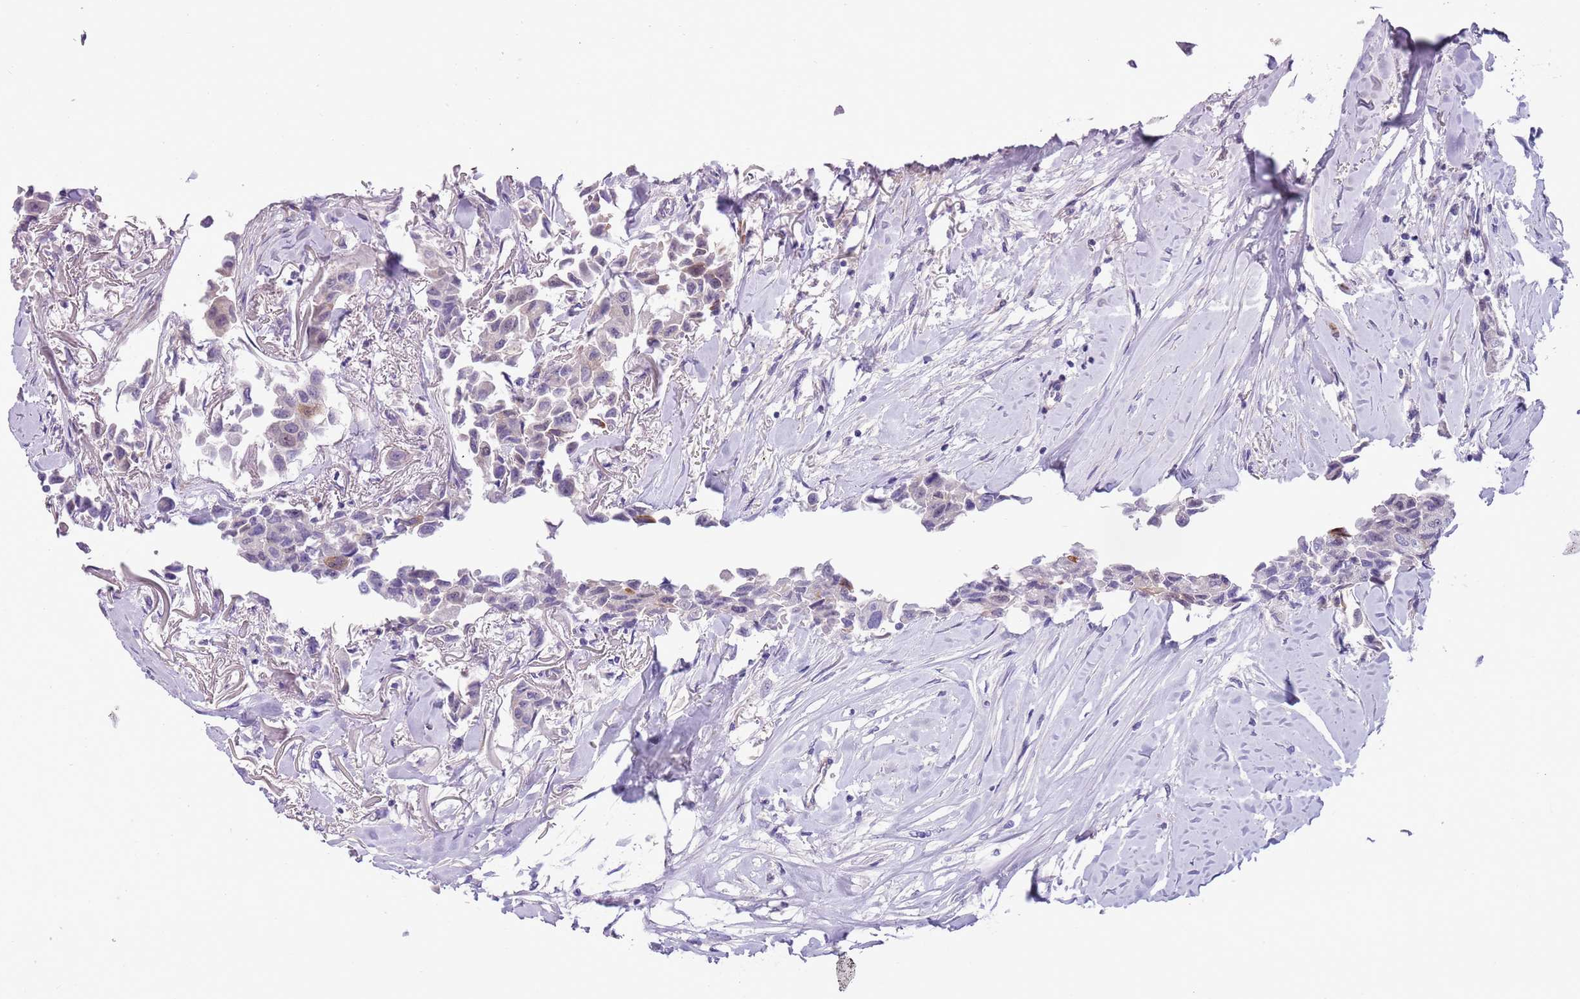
{"staining": {"intensity": "negative", "quantity": "none", "location": "none"}, "tissue": "breast cancer", "cell_type": "Tumor cells", "image_type": "cancer", "snomed": [{"axis": "morphology", "description": "Duct carcinoma"}, {"axis": "topography", "description": "Breast"}], "caption": "The micrograph demonstrates no significant positivity in tumor cells of breast cancer.", "gene": "MRPL32", "patient": {"sex": "female", "age": 80}}